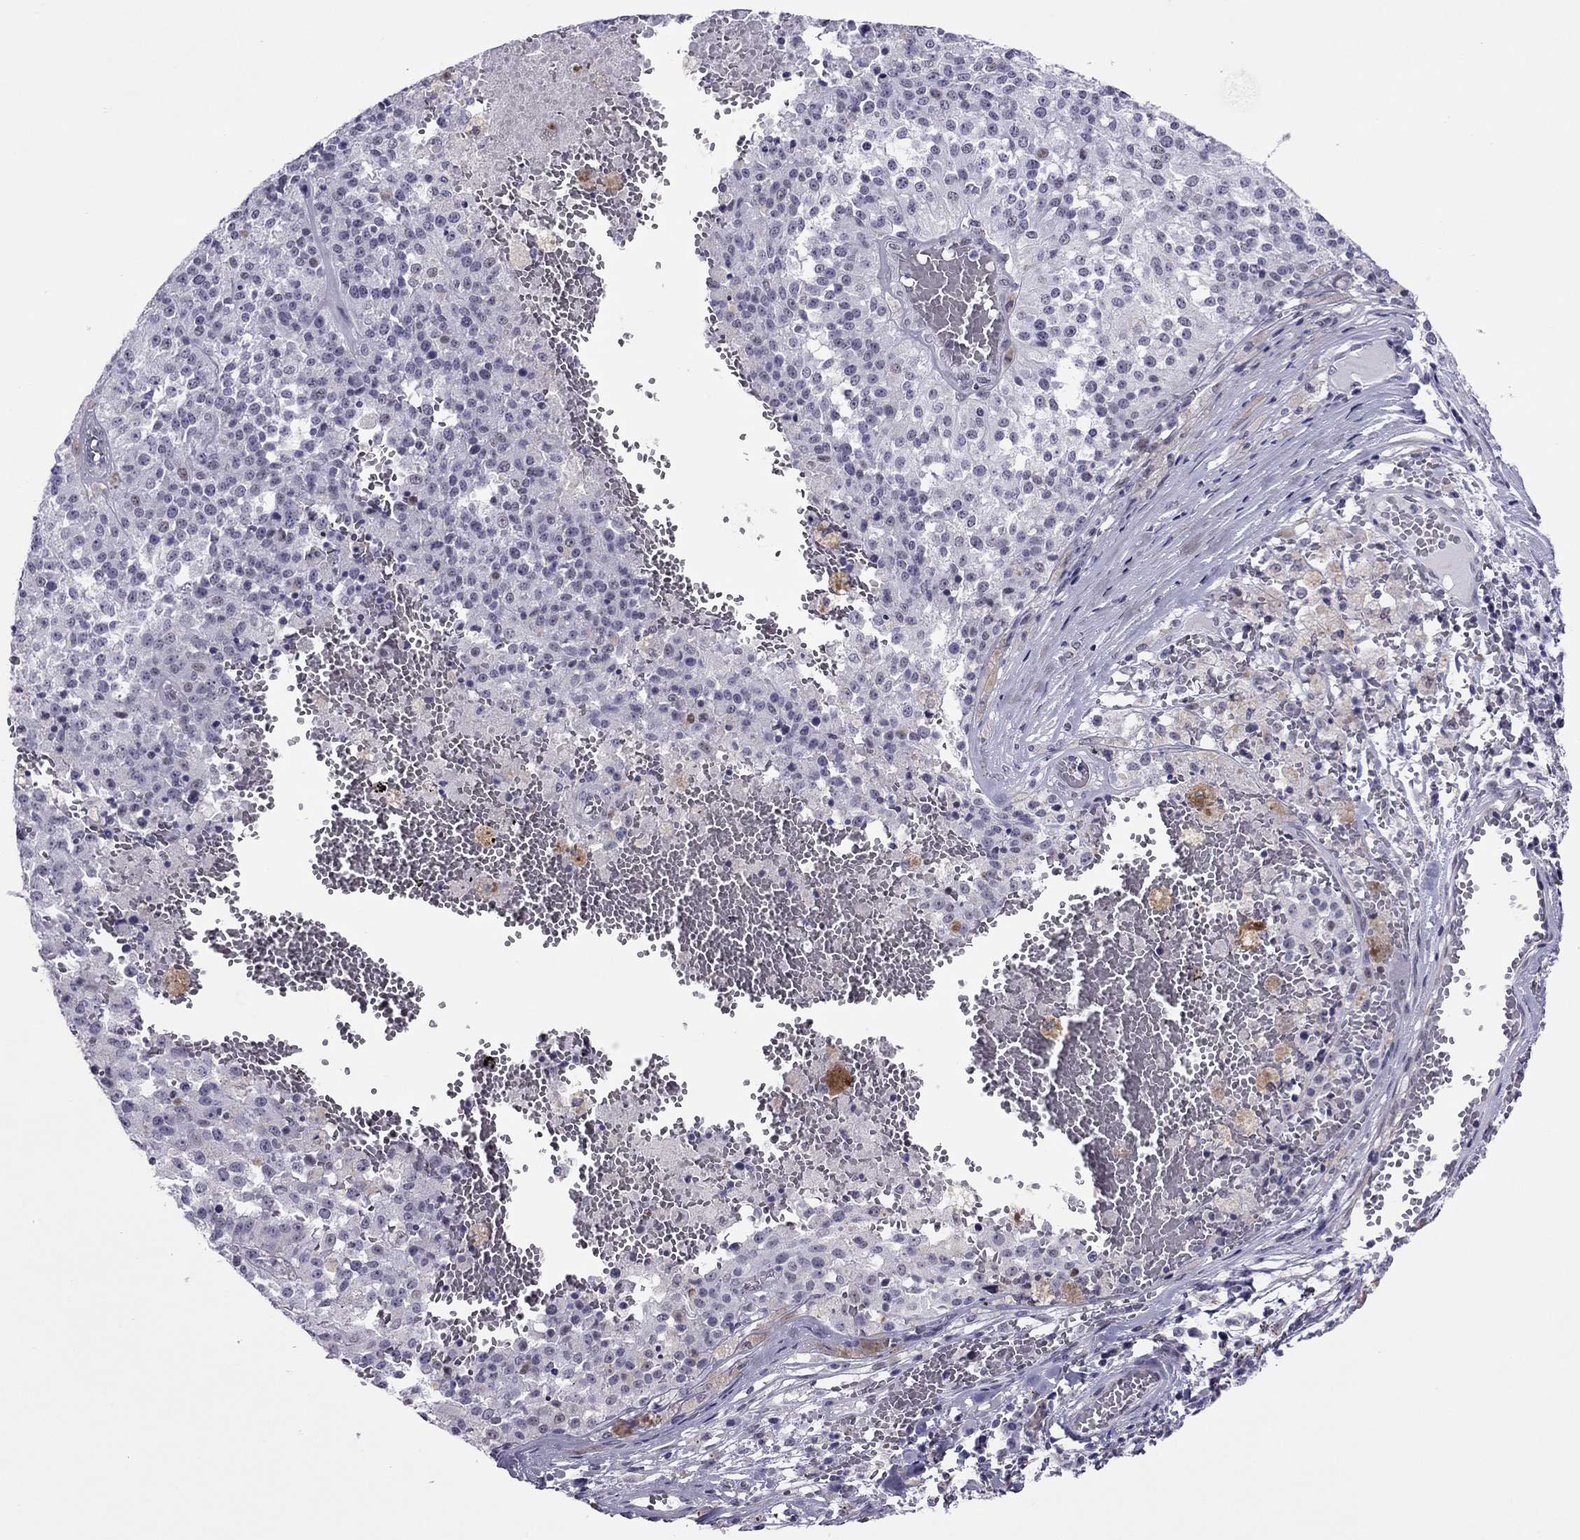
{"staining": {"intensity": "negative", "quantity": "none", "location": "none"}, "tissue": "melanoma", "cell_type": "Tumor cells", "image_type": "cancer", "snomed": [{"axis": "morphology", "description": "Malignant melanoma, Metastatic site"}, {"axis": "topography", "description": "Lymph node"}], "caption": "The IHC micrograph has no significant positivity in tumor cells of melanoma tissue. (Stains: DAB (3,3'-diaminobenzidine) immunohistochemistry with hematoxylin counter stain, Microscopy: brightfield microscopy at high magnification).", "gene": "ZNF646", "patient": {"sex": "female", "age": 64}}